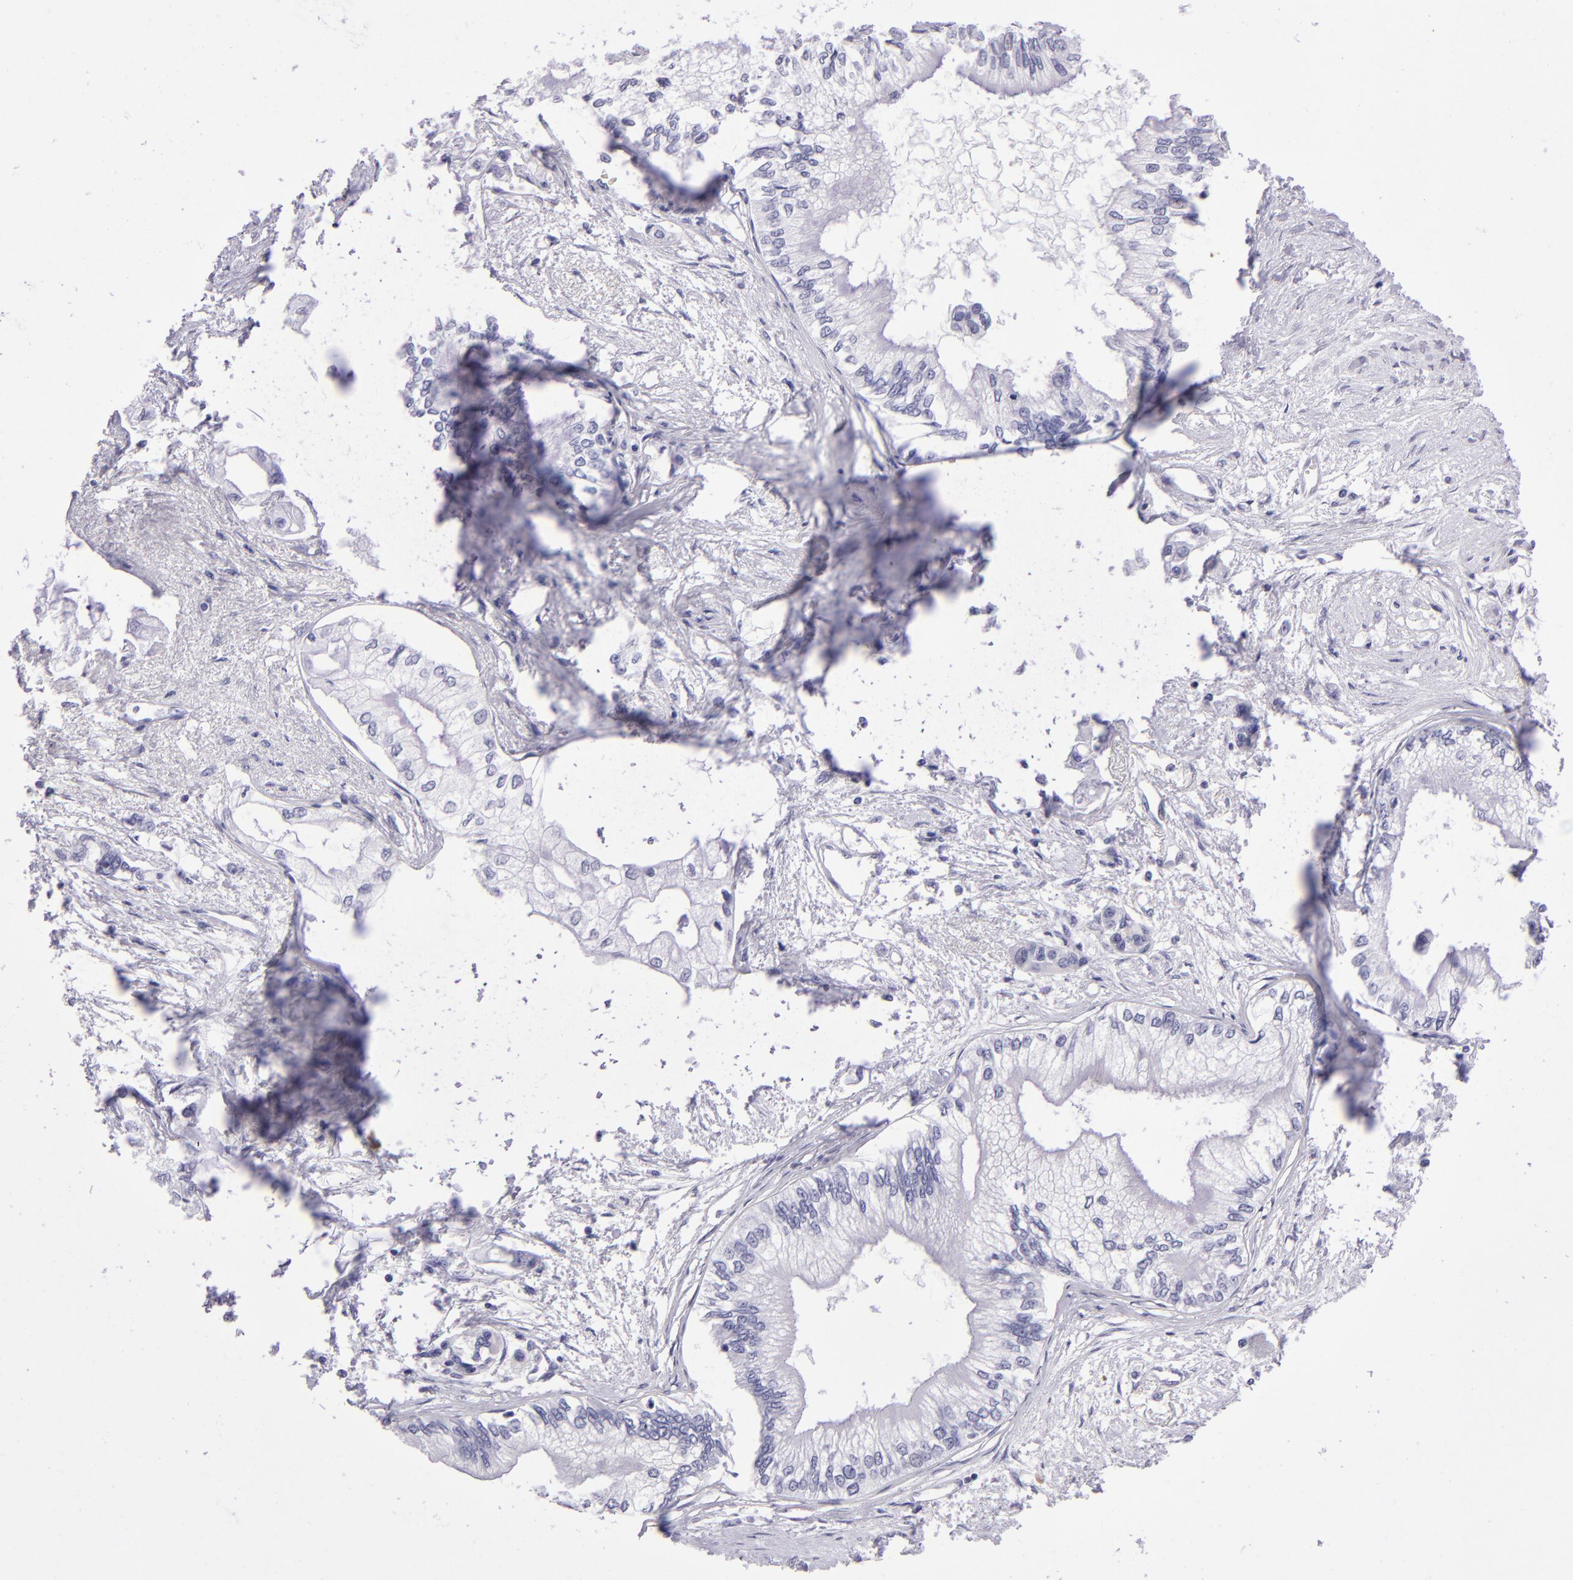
{"staining": {"intensity": "negative", "quantity": "none", "location": "none"}, "tissue": "pancreatic cancer", "cell_type": "Tumor cells", "image_type": "cancer", "snomed": [{"axis": "morphology", "description": "Adenocarcinoma, NOS"}, {"axis": "topography", "description": "Pancreas"}], "caption": "The micrograph displays no staining of tumor cells in pancreatic cancer (adenocarcinoma). The staining is performed using DAB (3,3'-diaminobenzidine) brown chromogen with nuclei counter-stained in using hematoxylin.", "gene": "TYRP1", "patient": {"sex": "male", "age": 79}}